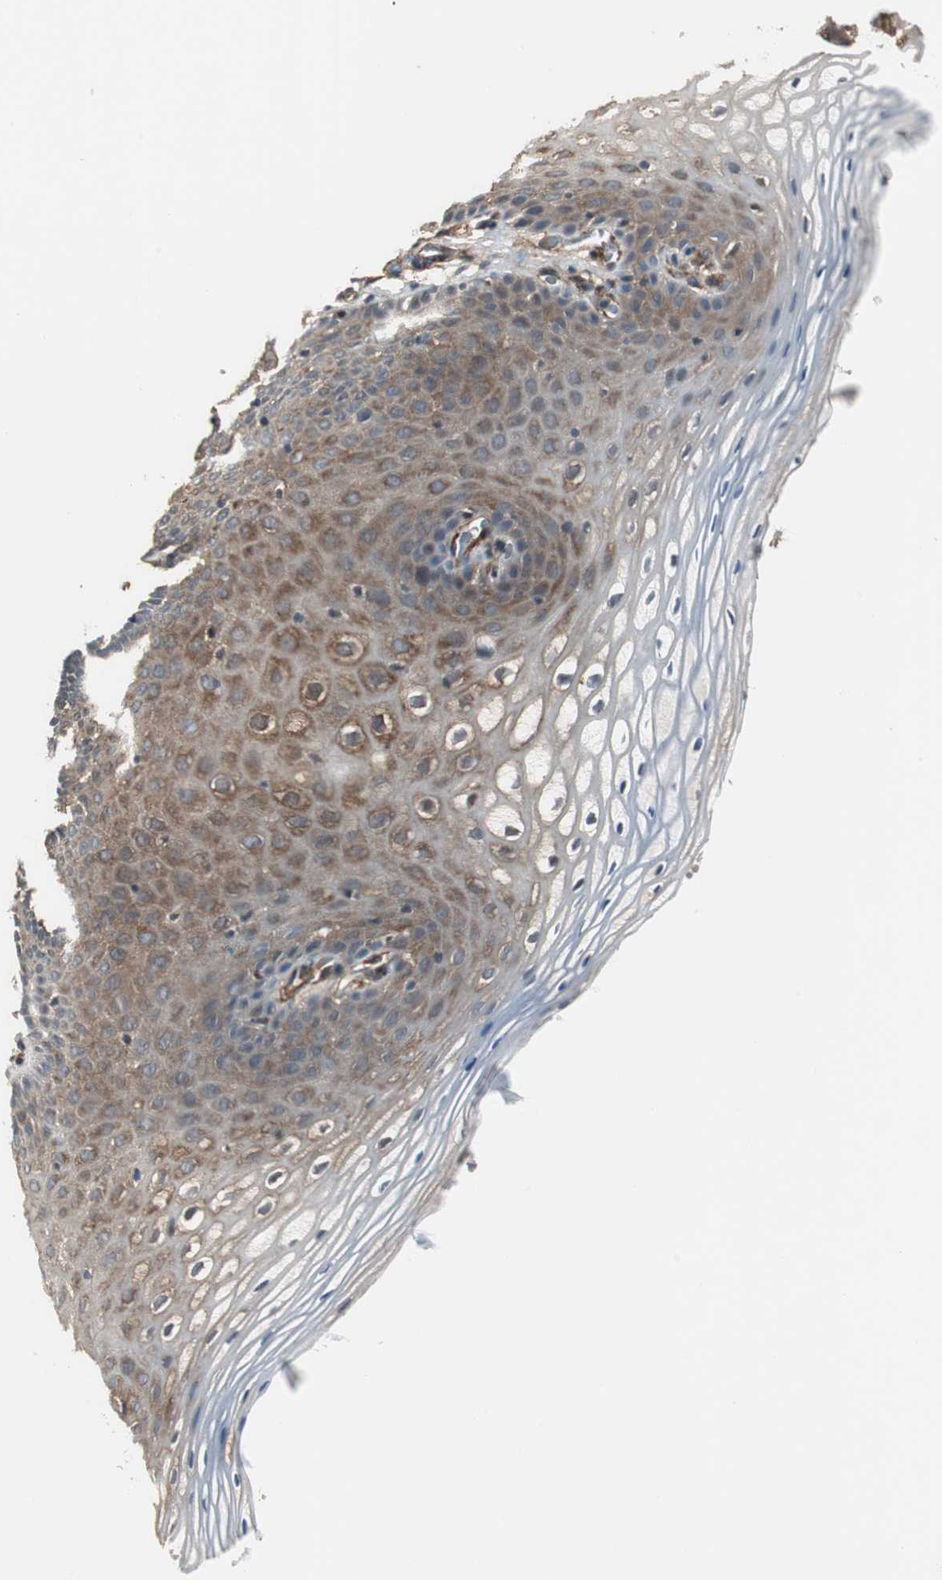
{"staining": {"intensity": "moderate", "quantity": ">75%", "location": "cytoplasmic/membranous"}, "tissue": "vagina", "cell_type": "Squamous epithelial cells", "image_type": "normal", "snomed": [{"axis": "morphology", "description": "Normal tissue, NOS"}, {"axis": "topography", "description": "Vagina"}], "caption": "IHC micrograph of unremarkable human vagina stained for a protein (brown), which exhibits medium levels of moderate cytoplasmic/membranous expression in about >75% of squamous epithelial cells.", "gene": "PTPN11", "patient": {"sex": "female", "age": 55}}